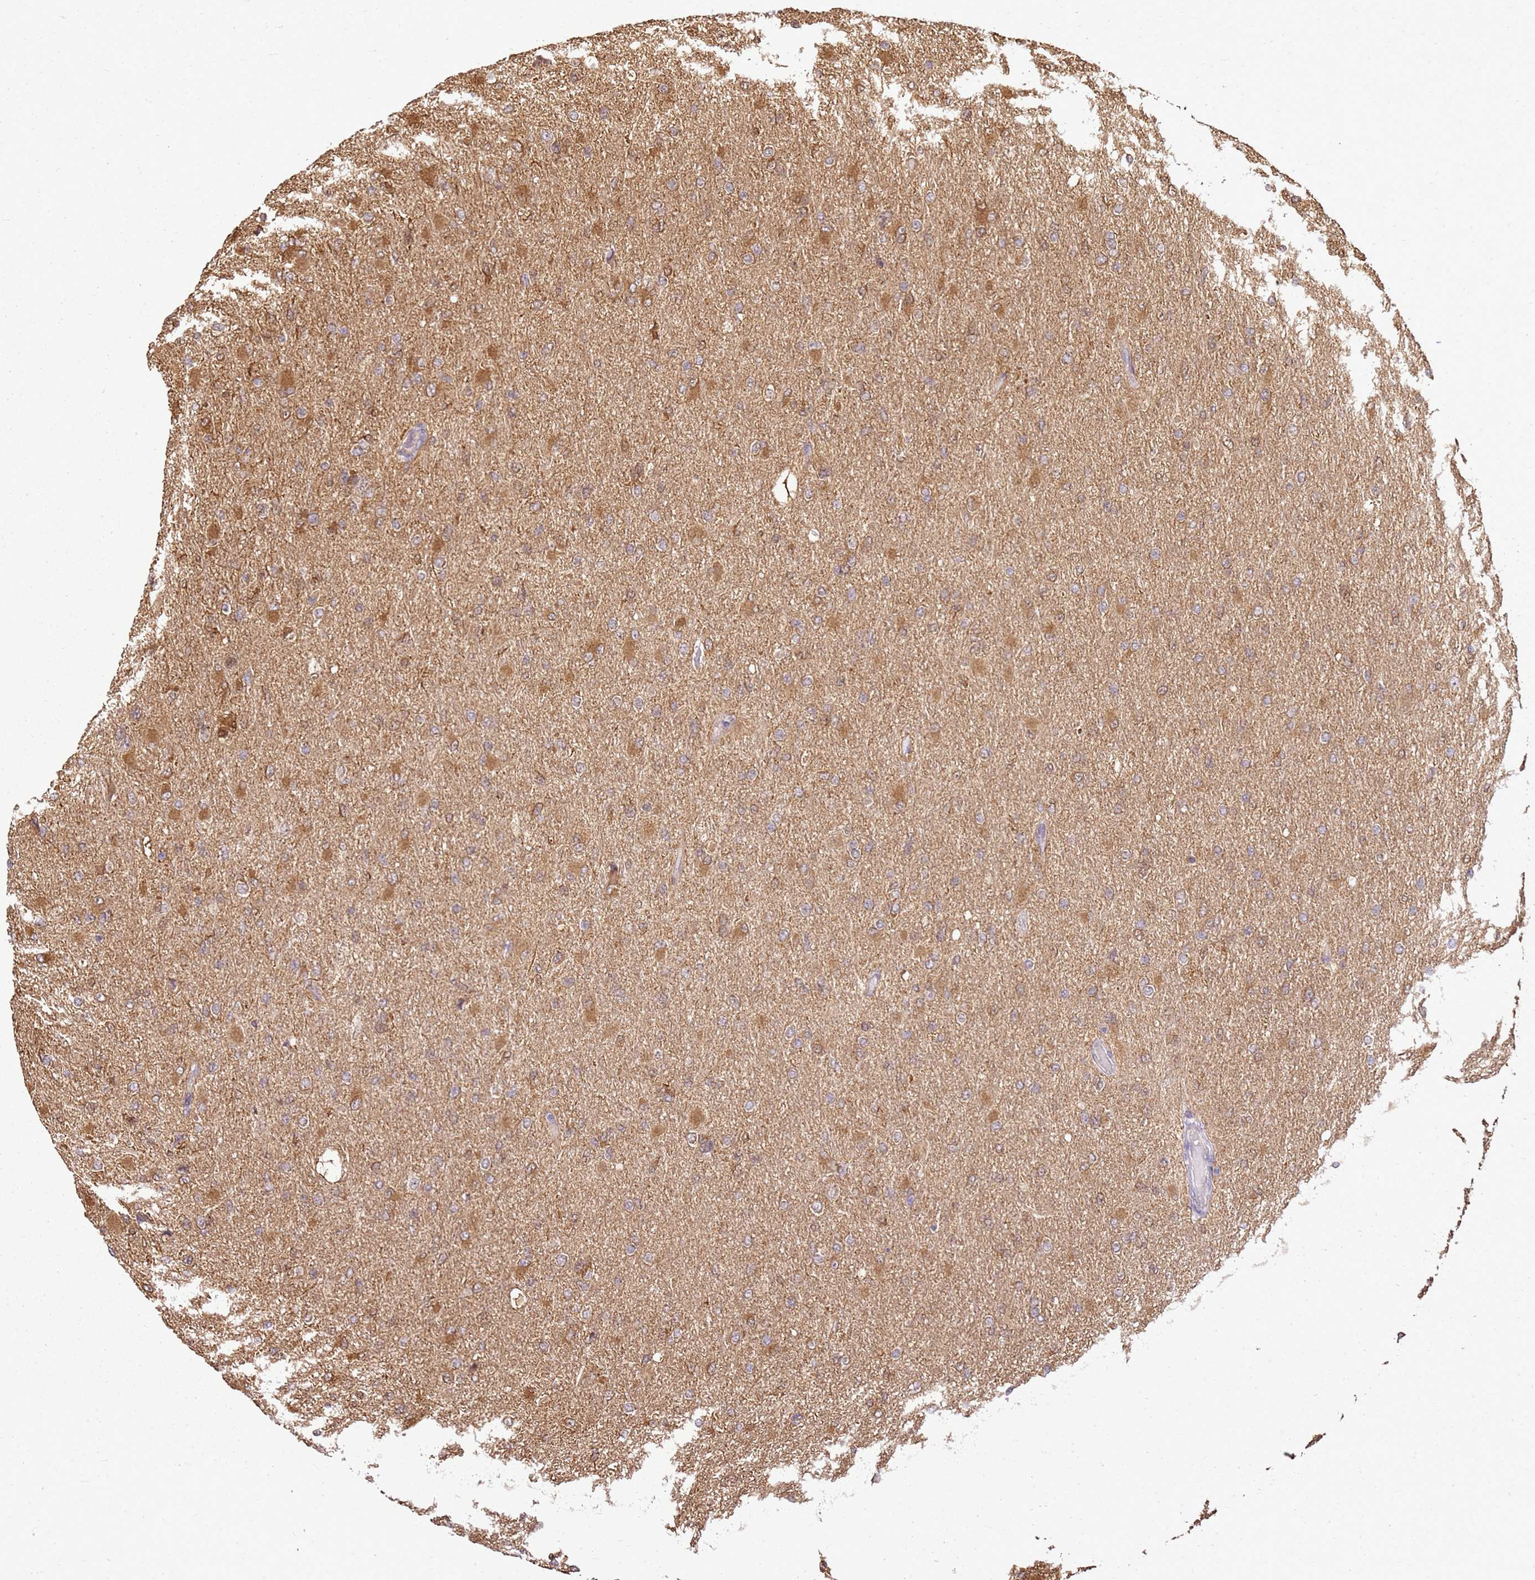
{"staining": {"intensity": "moderate", "quantity": "25%-75%", "location": "cytoplasmic/membranous"}, "tissue": "glioma", "cell_type": "Tumor cells", "image_type": "cancer", "snomed": [{"axis": "morphology", "description": "Glioma, malignant, High grade"}, {"axis": "topography", "description": "Cerebral cortex"}], "caption": "This image reveals IHC staining of glioma, with medium moderate cytoplasmic/membranous positivity in approximately 25%-75% of tumor cells.", "gene": "YWHAE", "patient": {"sex": "female", "age": 36}}